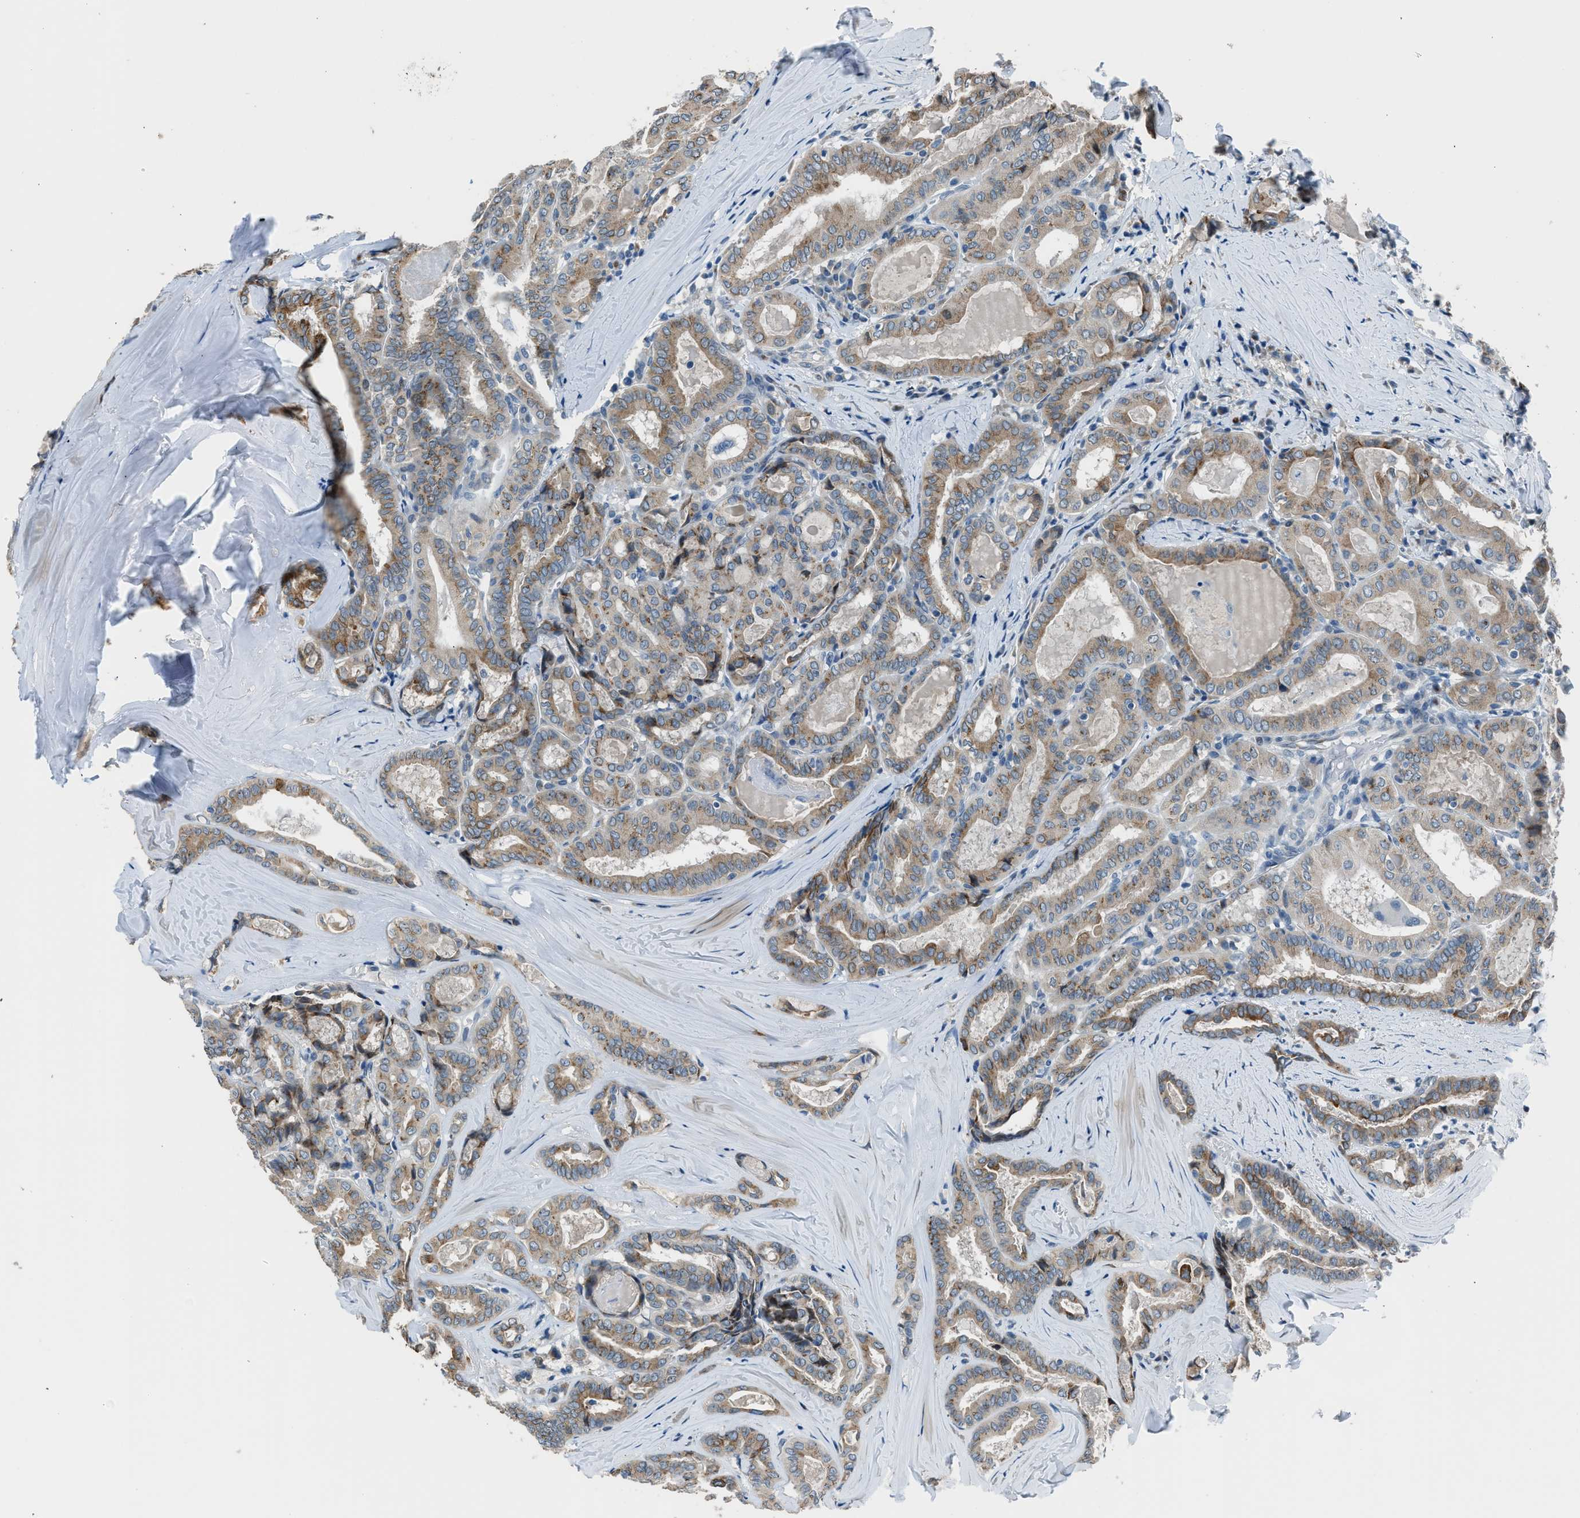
{"staining": {"intensity": "weak", "quantity": ">75%", "location": "cytoplasmic/membranous"}, "tissue": "thyroid cancer", "cell_type": "Tumor cells", "image_type": "cancer", "snomed": [{"axis": "morphology", "description": "Papillary adenocarcinoma, NOS"}, {"axis": "topography", "description": "Thyroid gland"}], "caption": "Protein positivity by immunohistochemistry displays weak cytoplasmic/membranous staining in approximately >75% of tumor cells in thyroid cancer.", "gene": "RNF41", "patient": {"sex": "female", "age": 42}}